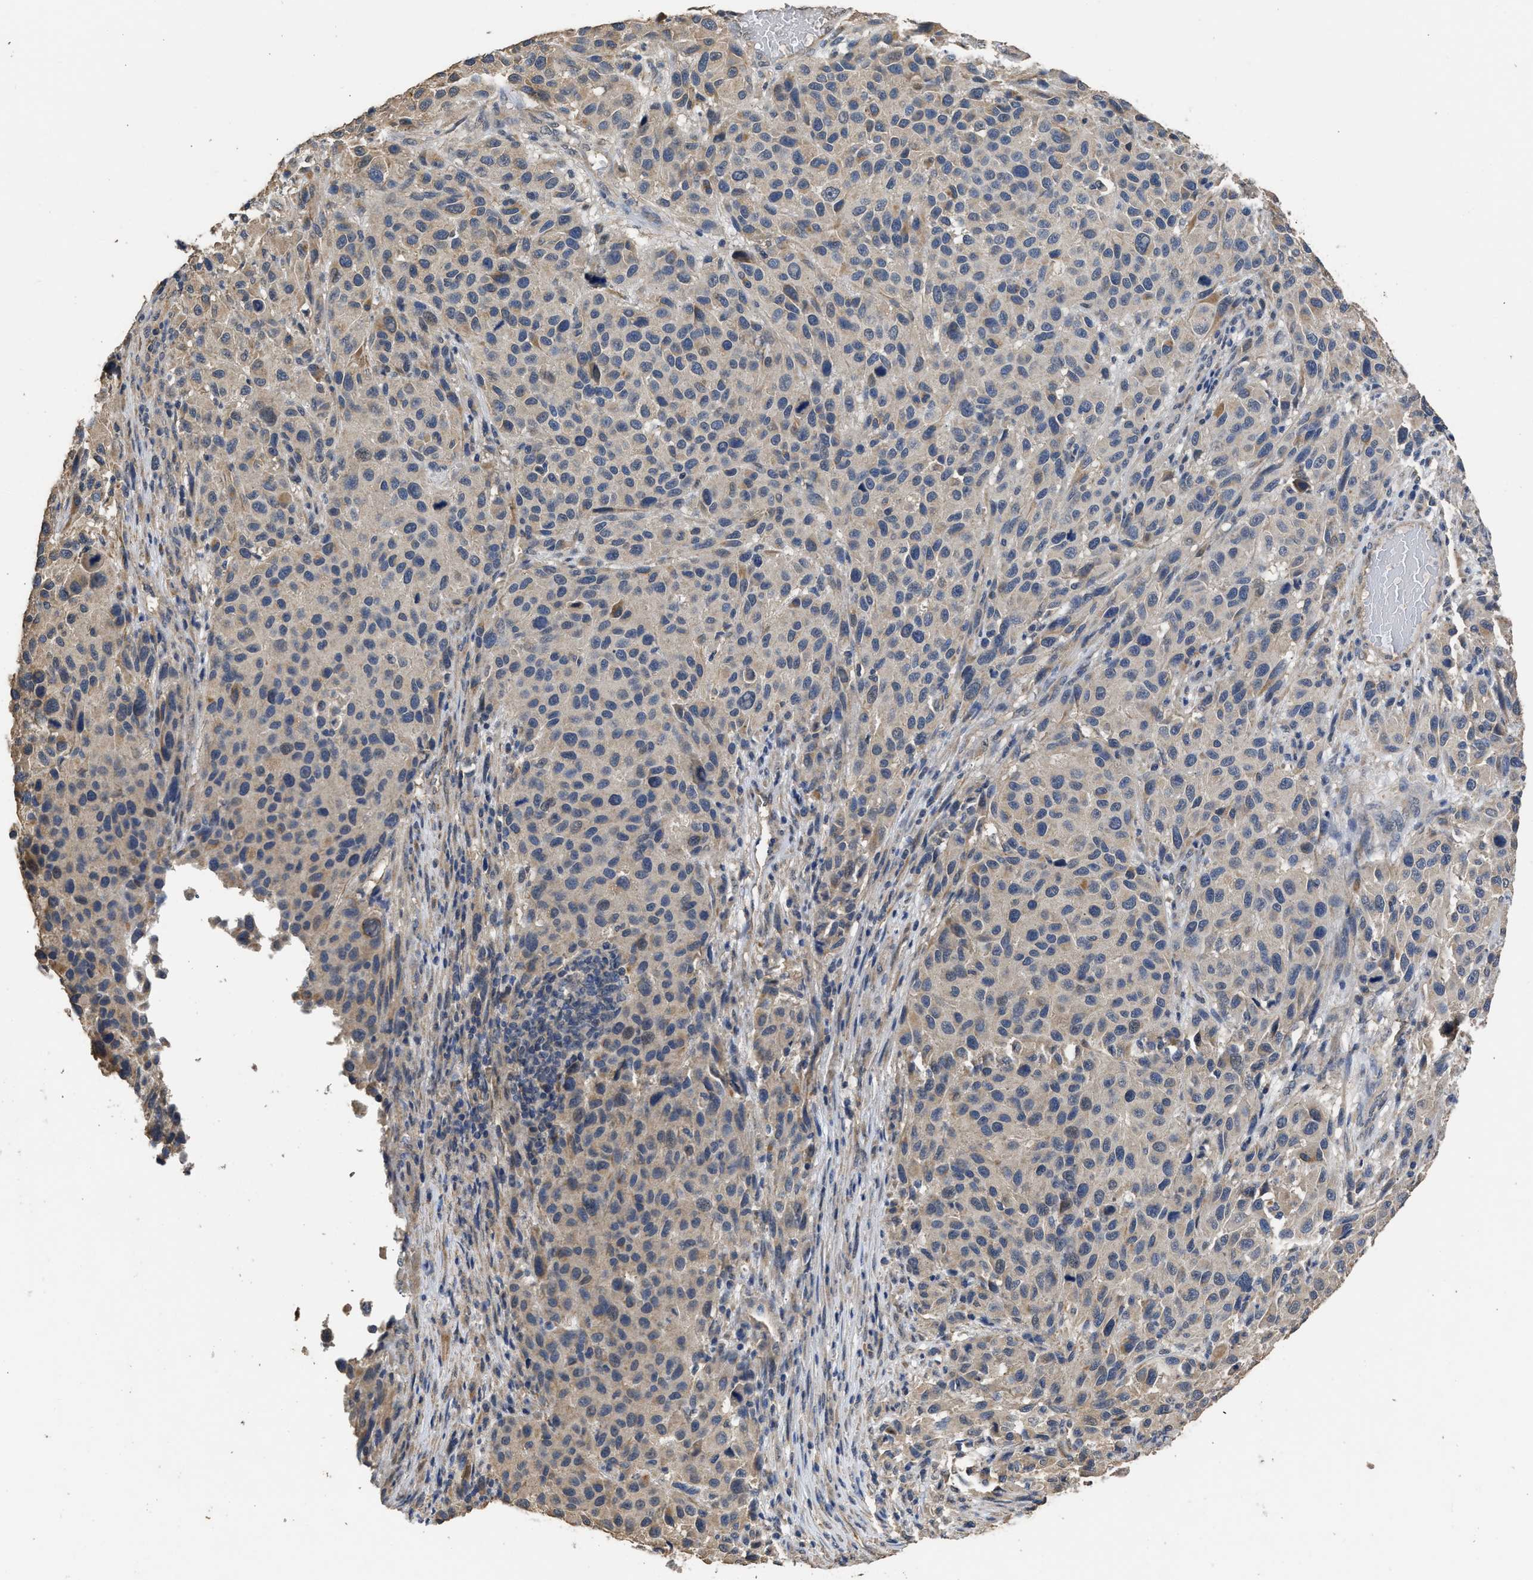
{"staining": {"intensity": "weak", "quantity": "<25%", "location": "cytoplasmic/membranous"}, "tissue": "melanoma", "cell_type": "Tumor cells", "image_type": "cancer", "snomed": [{"axis": "morphology", "description": "Malignant melanoma, Metastatic site"}, {"axis": "topography", "description": "Lymph node"}], "caption": "A micrograph of malignant melanoma (metastatic site) stained for a protein shows no brown staining in tumor cells. The staining was performed using DAB to visualize the protein expression in brown, while the nuclei were stained in blue with hematoxylin (Magnification: 20x).", "gene": "SPINT2", "patient": {"sex": "male", "age": 61}}